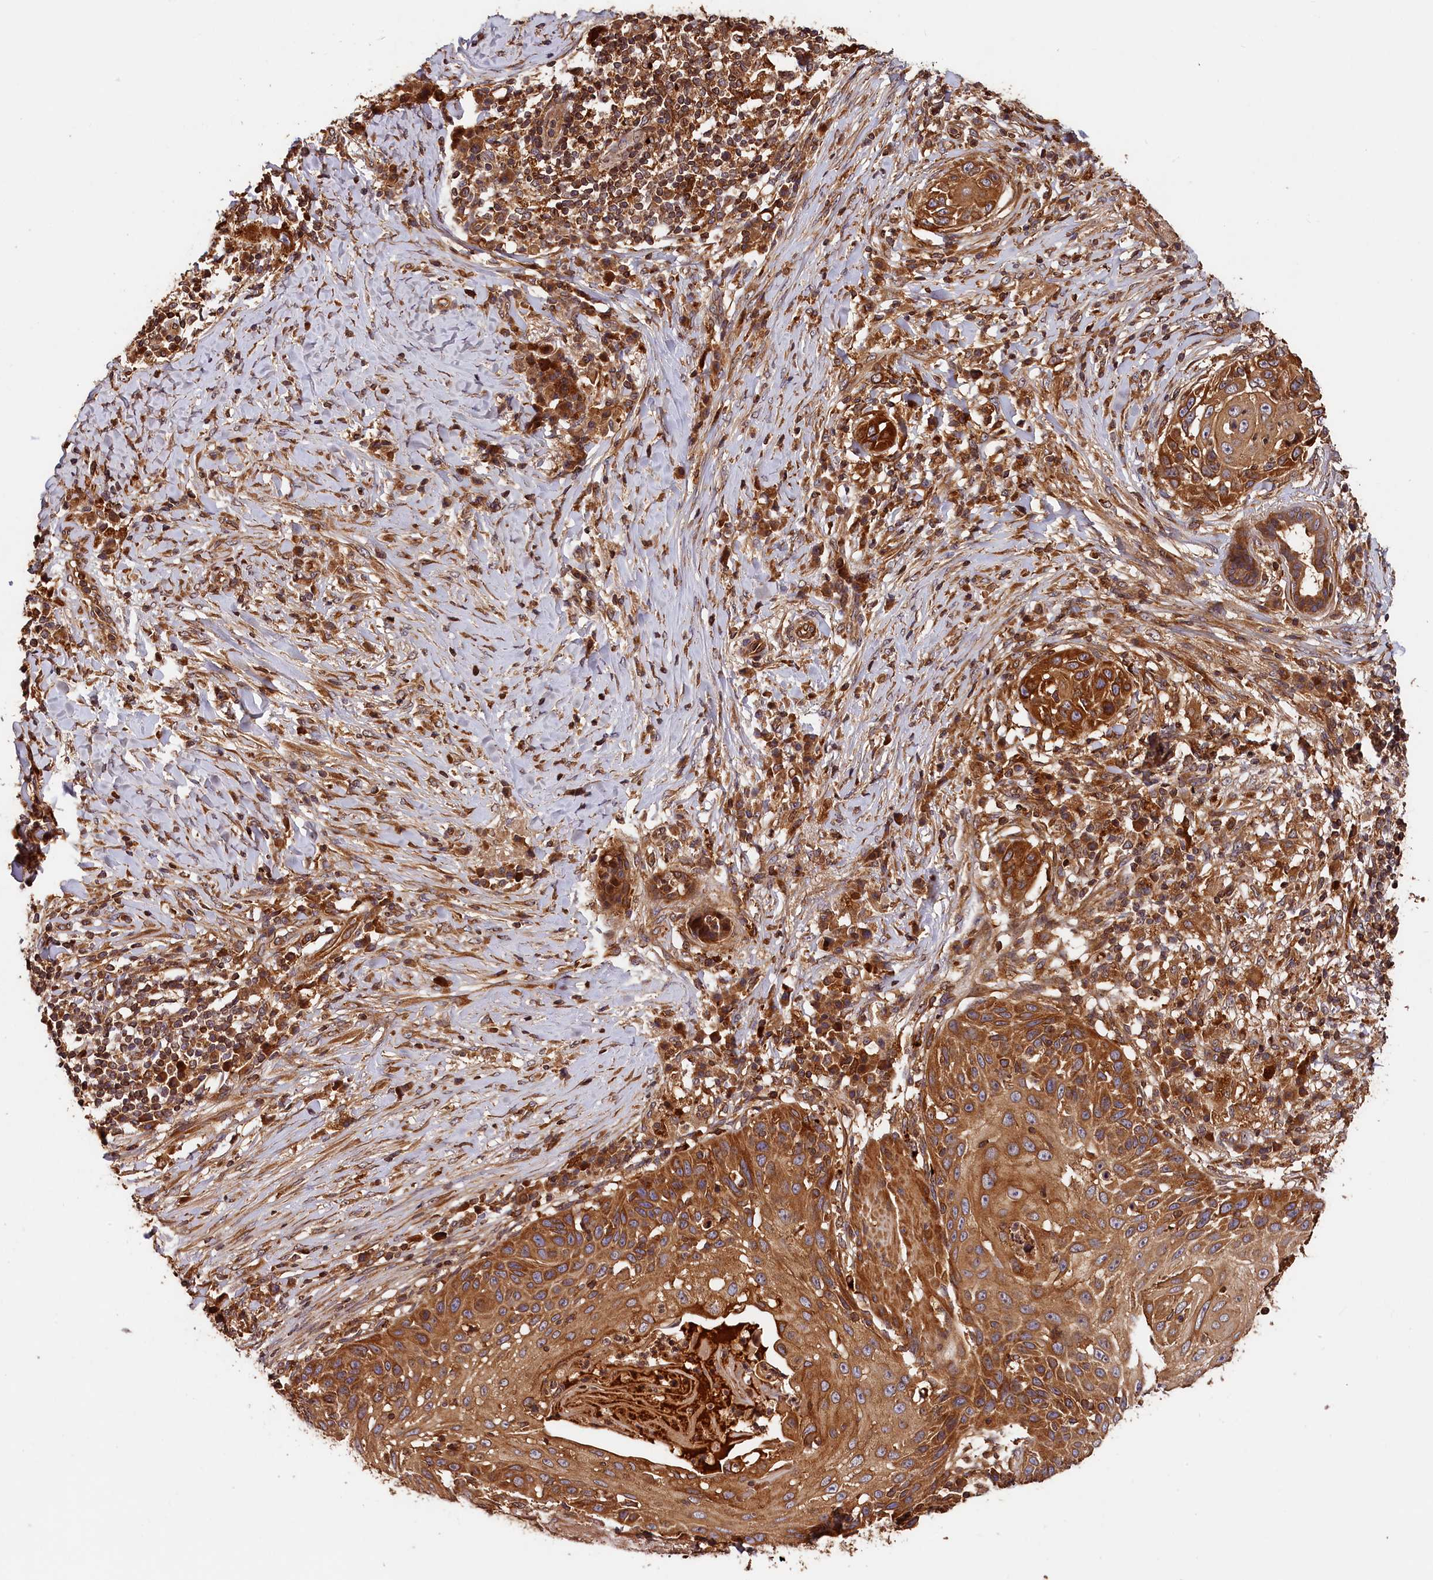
{"staining": {"intensity": "strong", "quantity": ">75%", "location": "cytoplasmic/membranous"}, "tissue": "skin cancer", "cell_type": "Tumor cells", "image_type": "cancer", "snomed": [{"axis": "morphology", "description": "Squamous cell carcinoma, NOS"}, {"axis": "topography", "description": "Skin"}], "caption": "This image shows skin cancer (squamous cell carcinoma) stained with immunohistochemistry to label a protein in brown. The cytoplasmic/membranous of tumor cells show strong positivity for the protein. Nuclei are counter-stained blue.", "gene": "HMOX2", "patient": {"sex": "female", "age": 44}}